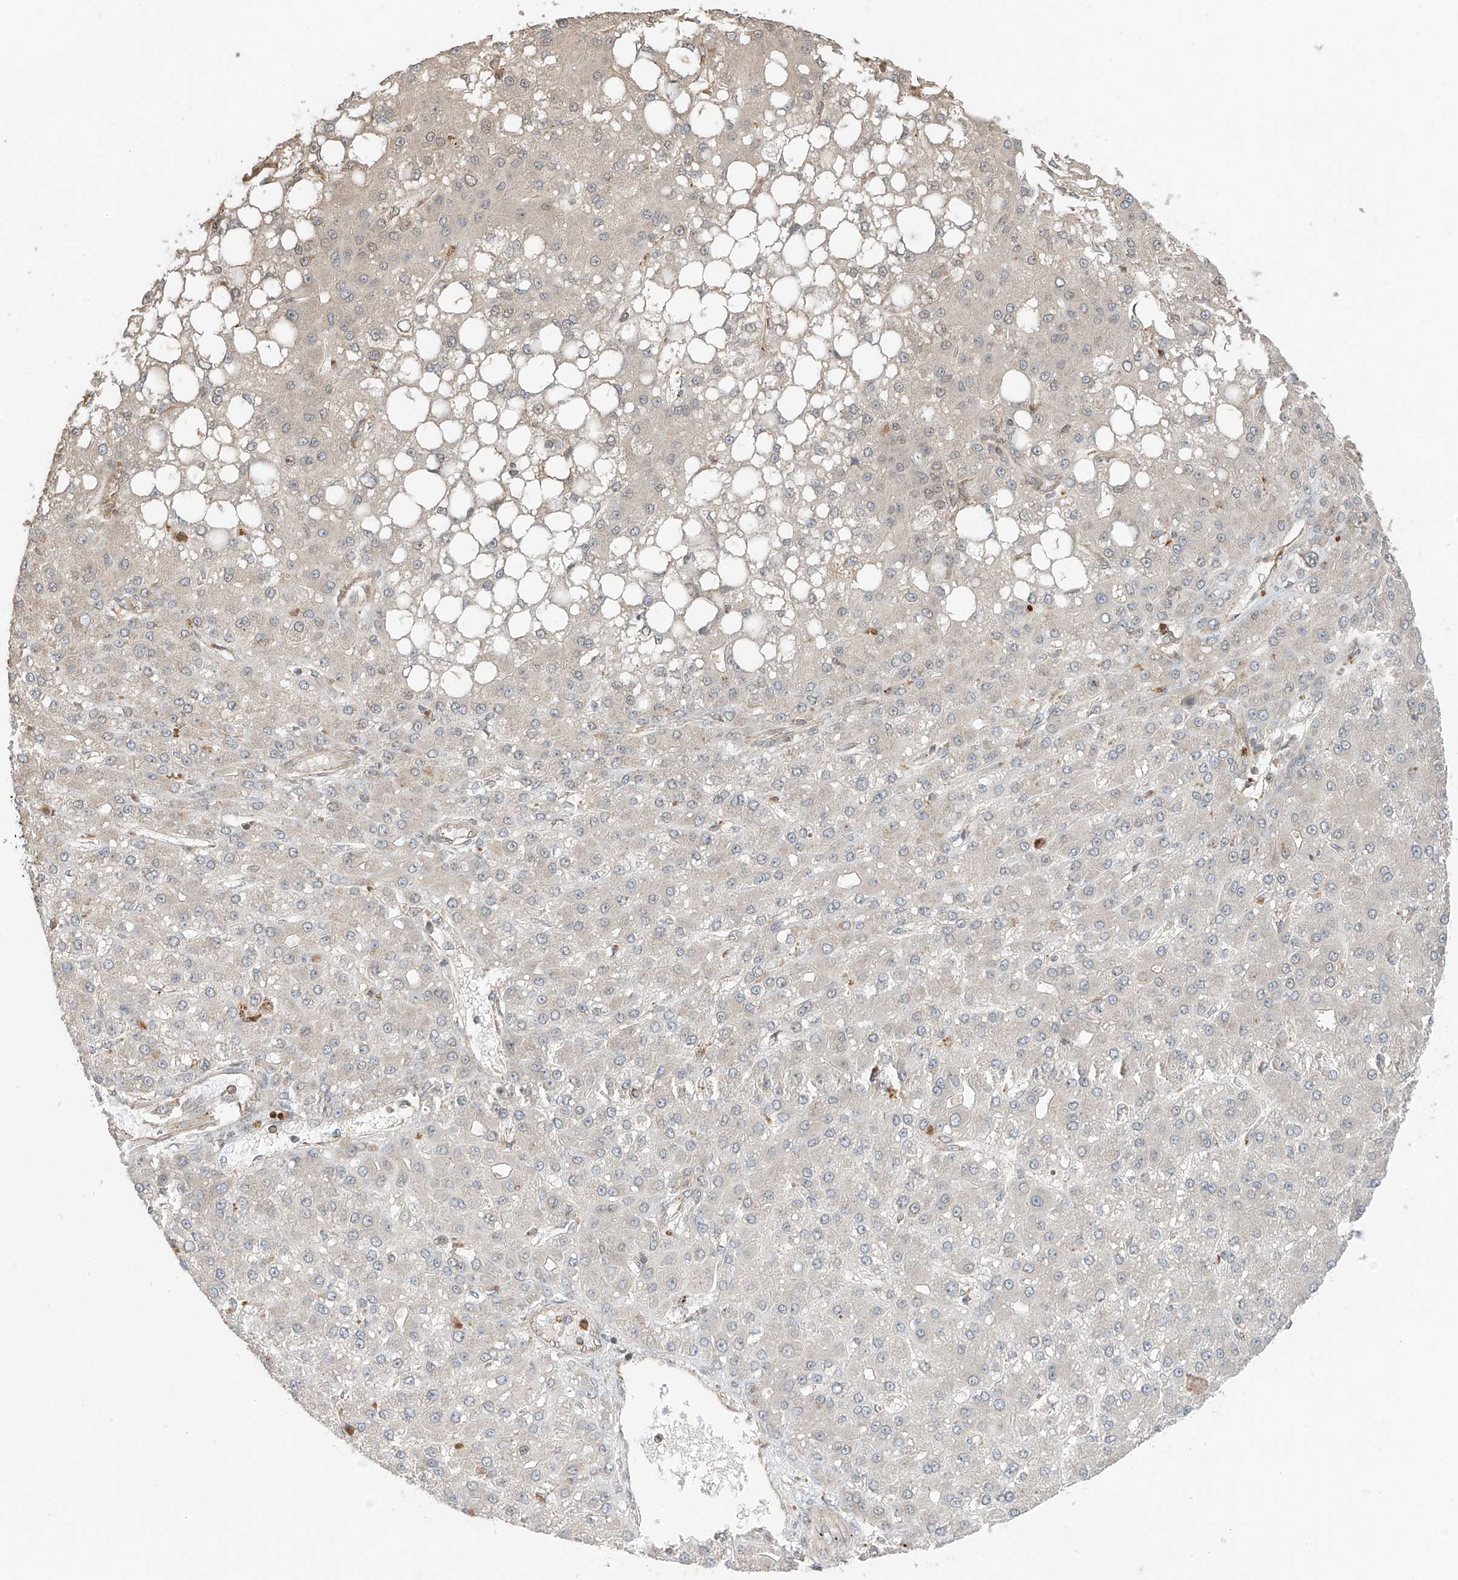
{"staining": {"intensity": "negative", "quantity": "none", "location": "none"}, "tissue": "liver cancer", "cell_type": "Tumor cells", "image_type": "cancer", "snomed": [{"axis": "morphology", "description": "Carcinoma, Hepatocellular, NOS"}, {"axis": "topography", "description": "Liver"}], "caption": "Hepatocellular carcinoma (liver) stained for a protein using immunohistochemistry displays no positivity tumor cells.", "gene": "AHCTF1", "patient": {"sex": "male", "age": 67}}